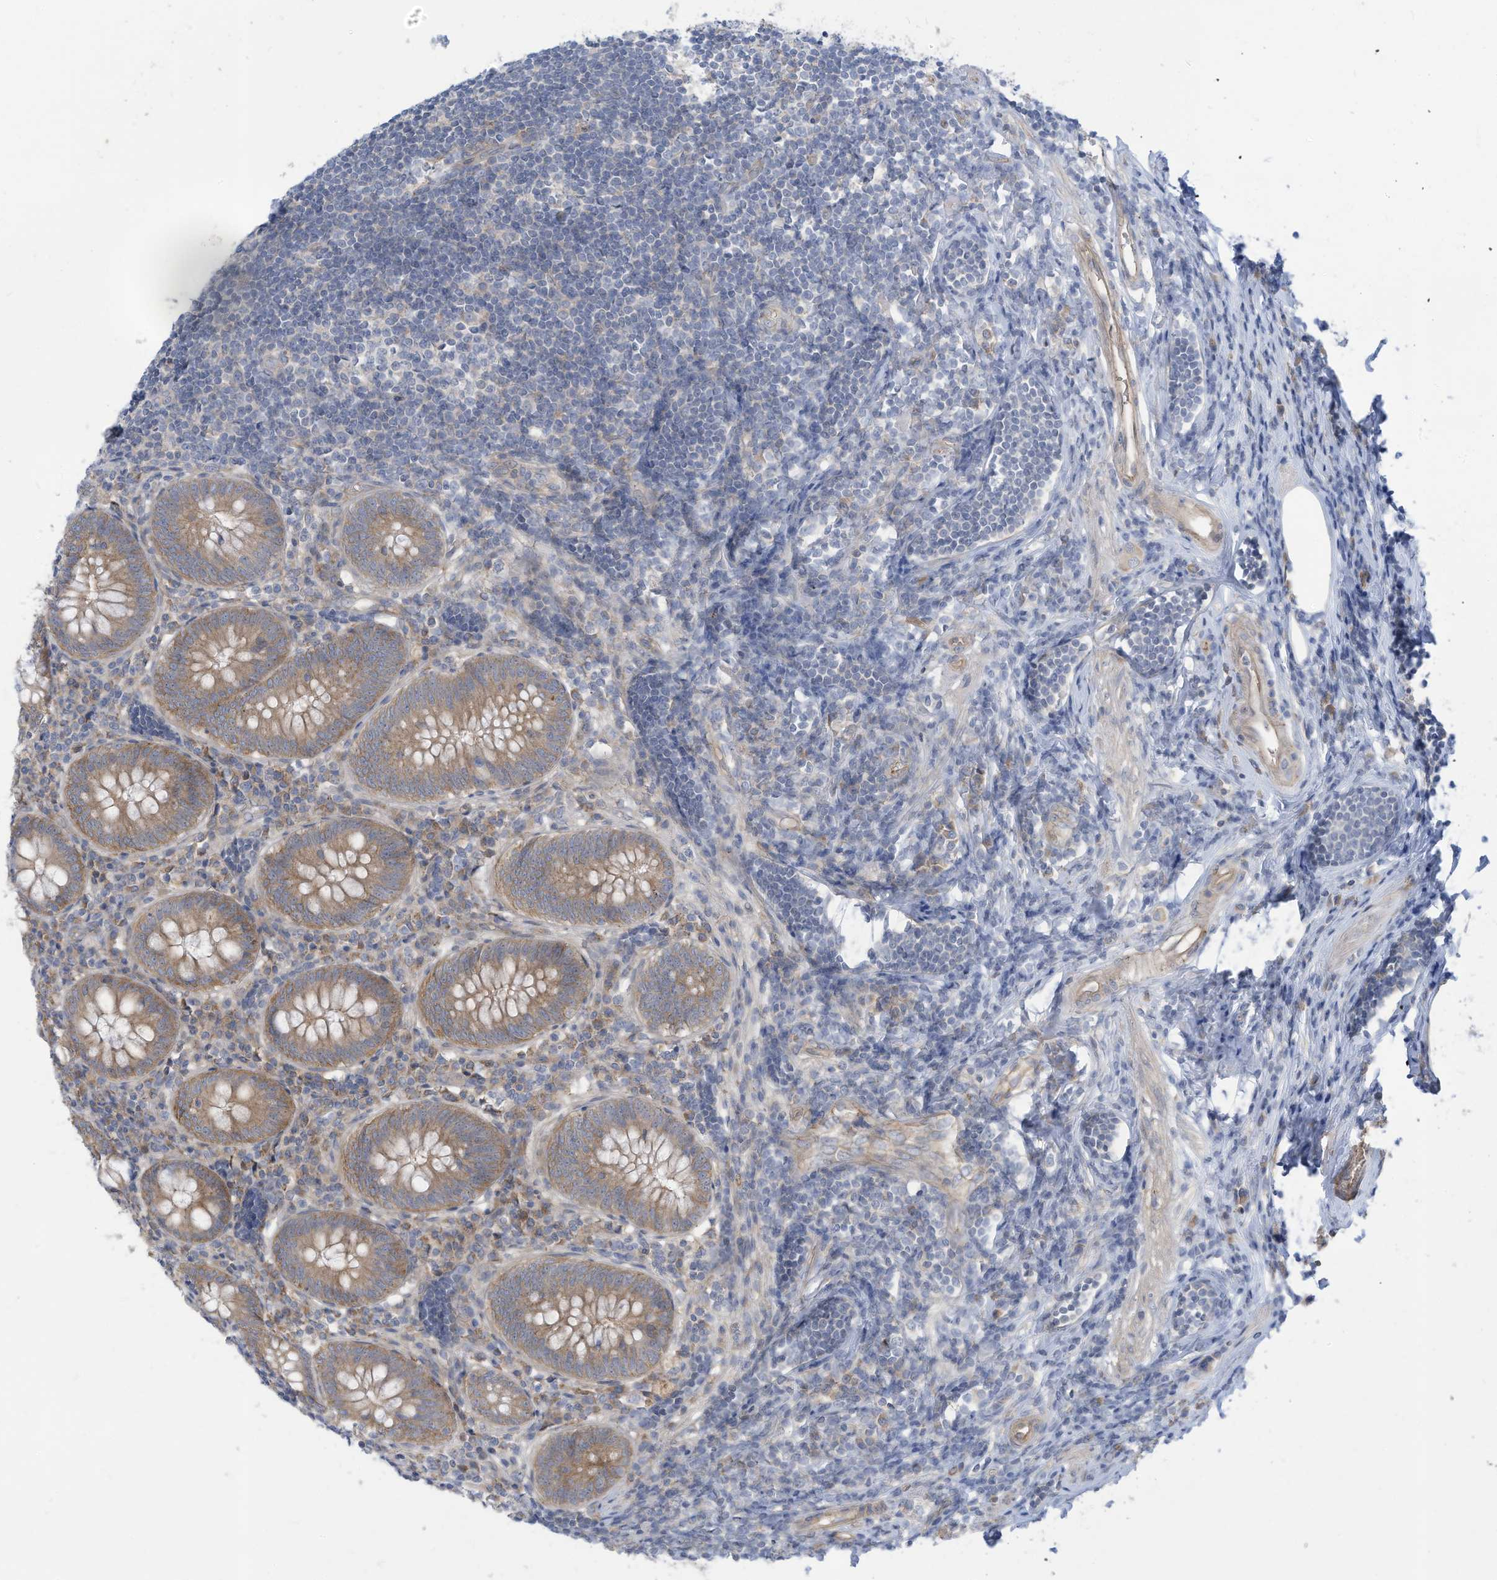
{"staining": {"intensity": "moderate", "quantity": ">75%", "location": "cytoplasmic/membranous"}, "tissue": "appendix", "cell_type": "Glandular cells", "image_type": "normal", "snomed": [{"axis": "morphology", "description": "Normal tissue, NOS"}, {"axis": "topography", "description": "Appendix"}], "caption": "This is a photomicrograph of immunohistochemistry (IHC) staining of normal appendix, which shows moderate staining in the cytoplasmic/membranous of glandular cells.", "gene": "ADAT2", "patient": {"sex": "female", "age": 54}}